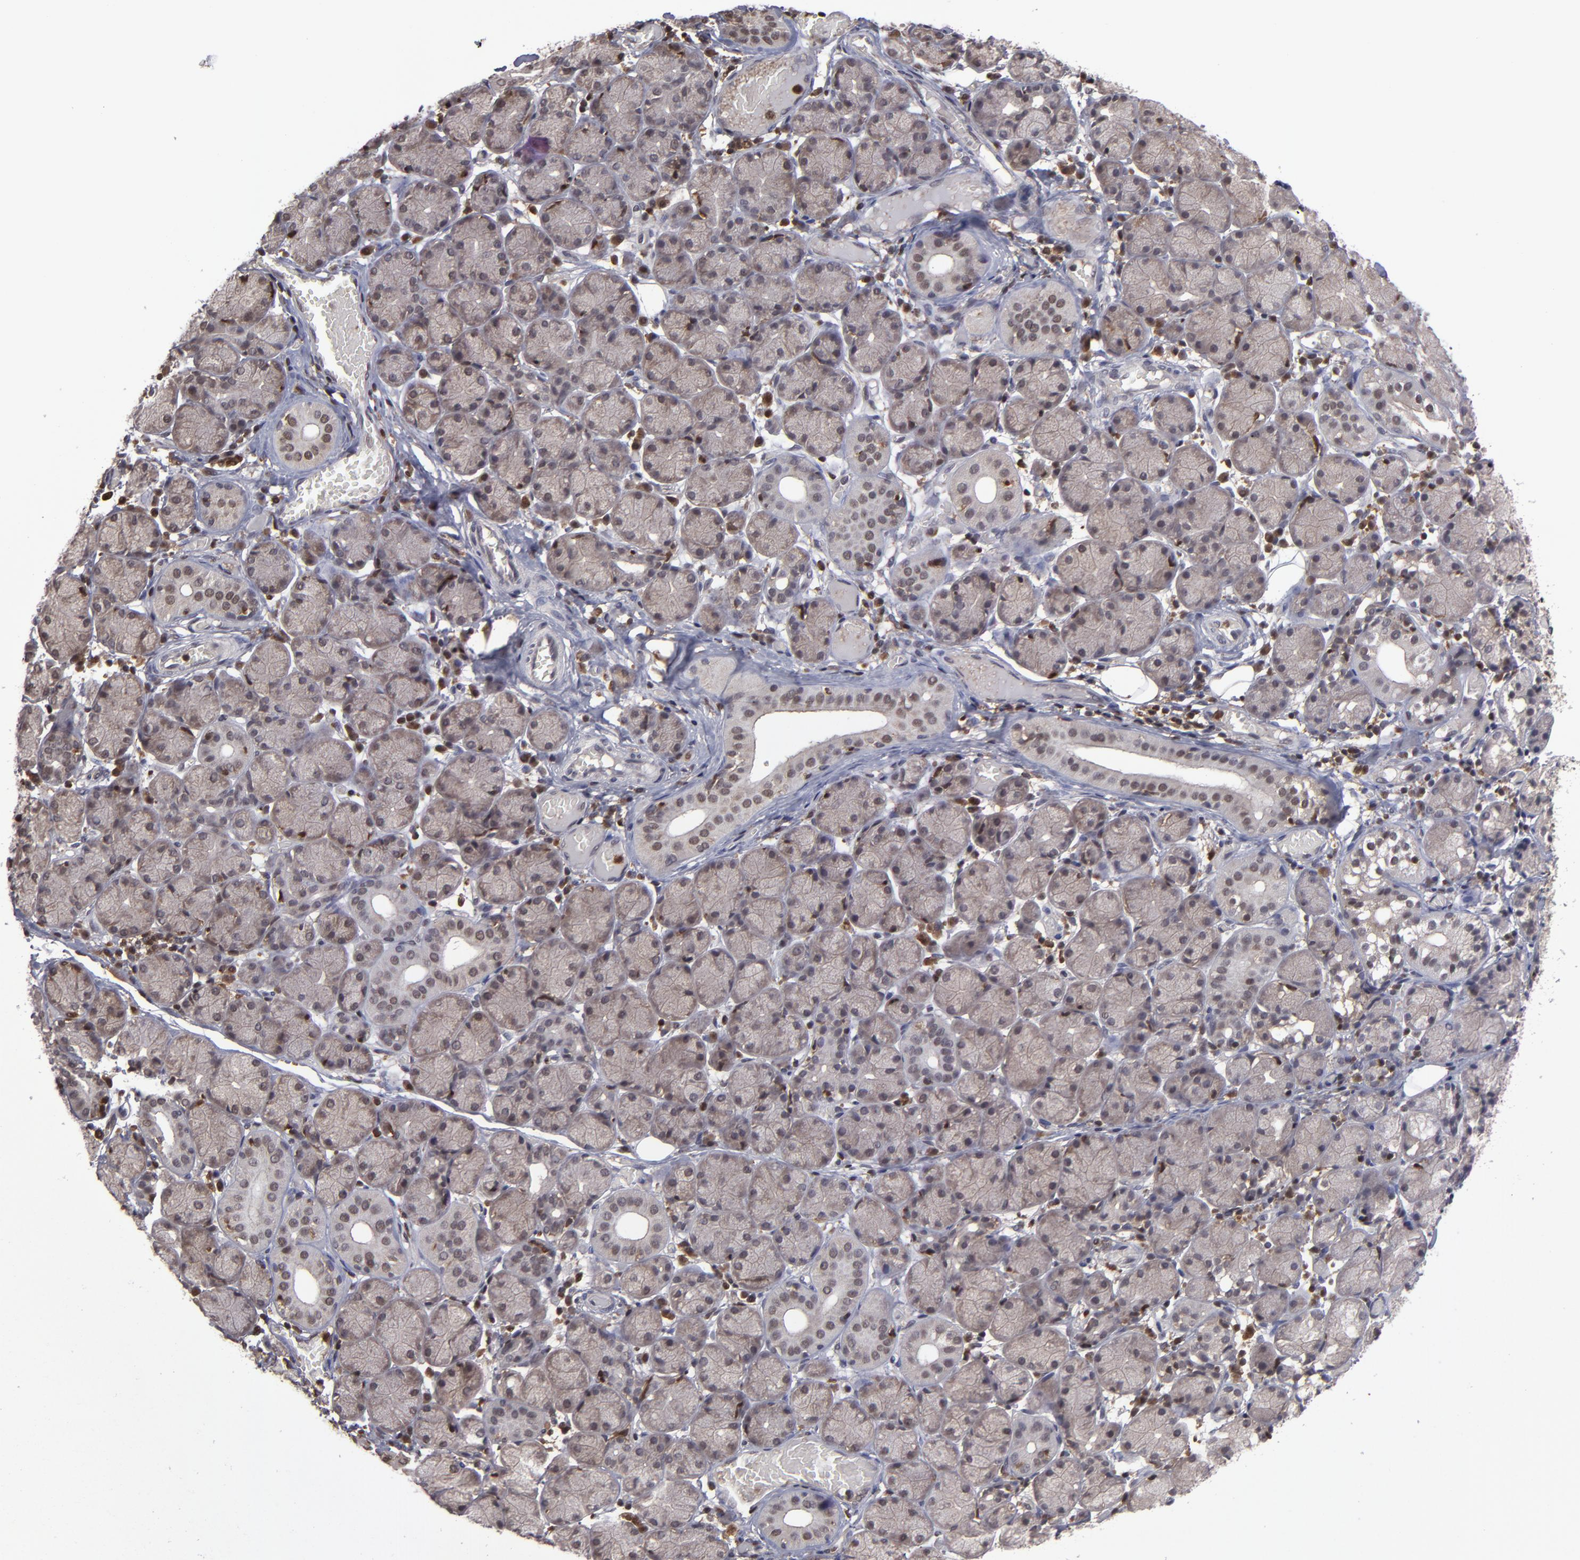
{"staining": {"intensity": "weak", "quantity": "25%-75%", "location": "cytoplasmic/membranous,nuclear"}, "tissue": "salivary gland", "cell_type": "Glandular cells", "image_type": "normal", "snomed": [{"axis": "morphology", "description": "Normal tissue, NOS"}, {"axis": "topography", "description": "Salivary gland"}], "caption": "Unremarkable salivary gland displays weak cytoplasmic/membranous,nuclear staining in approximately 25%-75% of glandular cells.", "gene": "GRB2", "patient": {"sex": "female", "age": 24}}